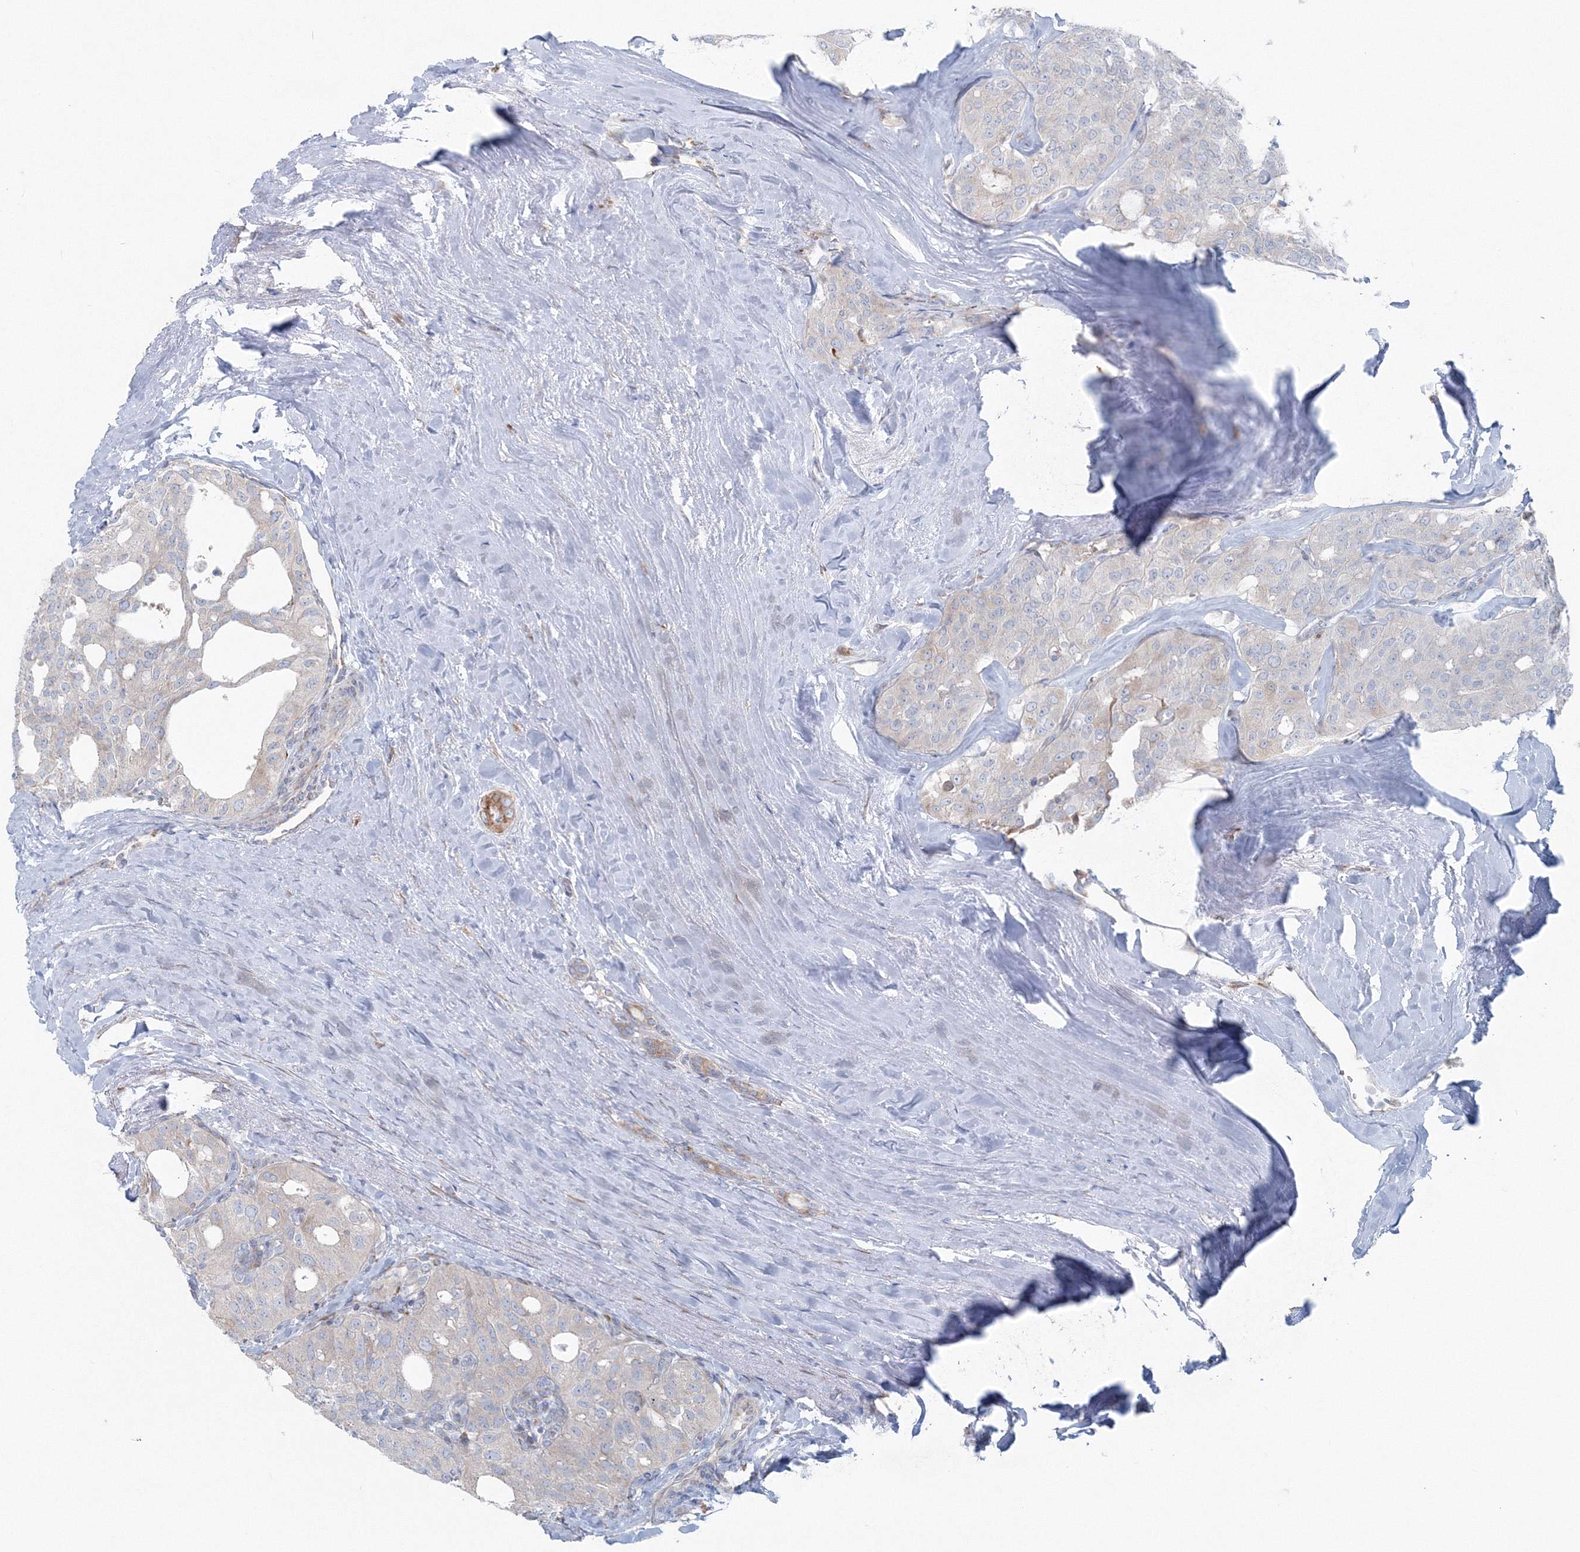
{"staining": {"intensity": "negative", "quantity": "none", "location": "none"}, "tissue": "thyroid cancer", "cell_type": "Tumor cells", "image_type": "cancer", "snomed": [{"axis": "morphology", "description": "Follicular adenoma carcinoma, NOS"}, {"axis": "topography", "description": "Thyroid gland"}], "caption": "The IHC histopathology image has no significant positivity in tumor cells of thyroid follicular adenoma carcinoma tissue.", "gene": "RCN1", "patient": {"sex": "male", "age": 75}}